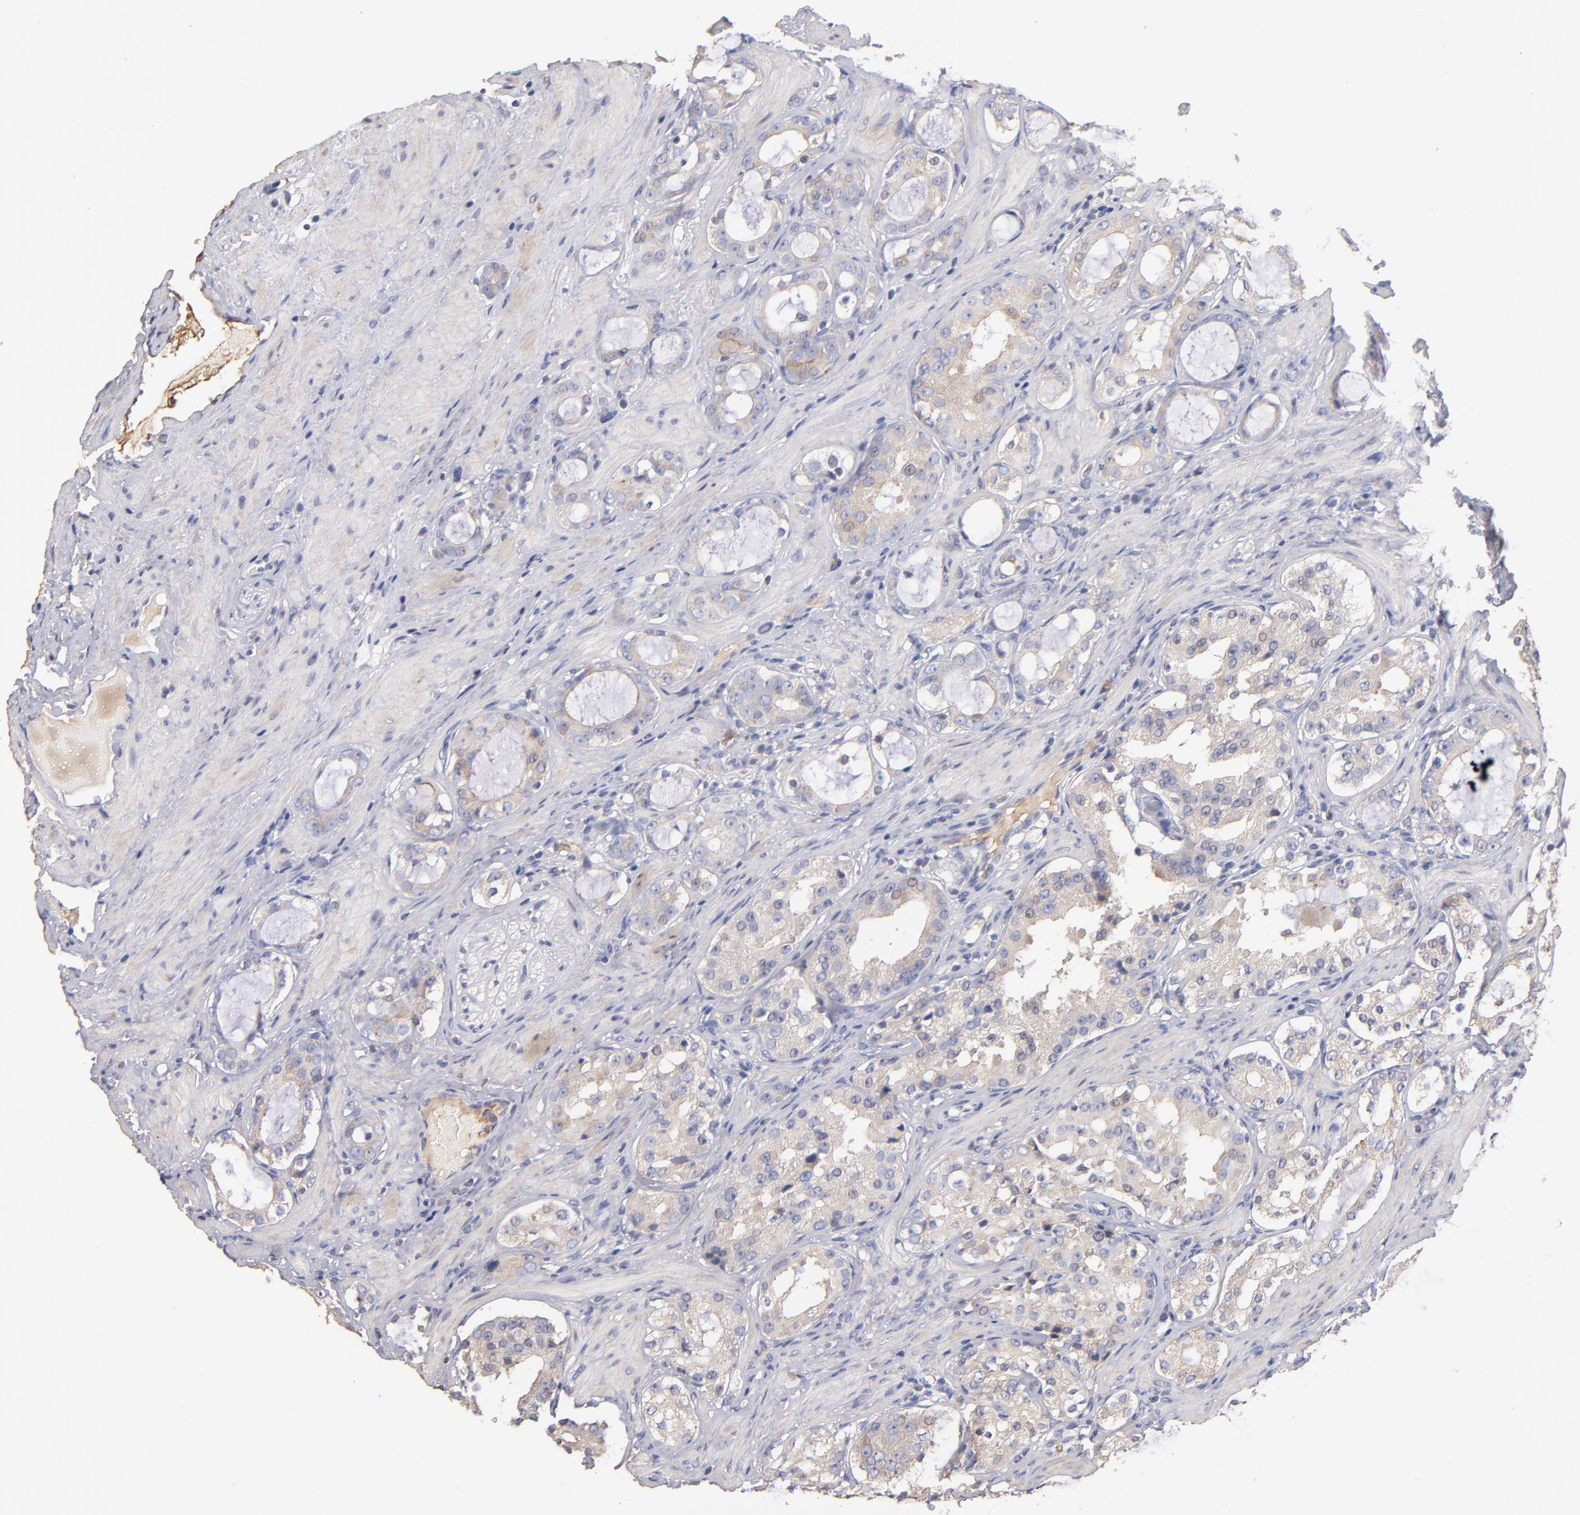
{"staining": {"intensity": "weak", "quantity": "<25%", "location": "cytoplasmic/membranous"}, "tissue": "prostate cancer", "cell_type": "Tumor cells", "image_type": "cancer", "snomed": [{"axis": "morphology", "description": "Adenocarcinoma, Medium grade"}, {"axis": "topography", "description": "Prostate"}], "caption": "The immunohistochemistry (IHC) histopathology image has no significant positivity in tumor cells of adenocarcinoma (medium-grade) (prostate) tissue.", "gene": "DACT1", "patient": {"sex": "male", "age": 73}}